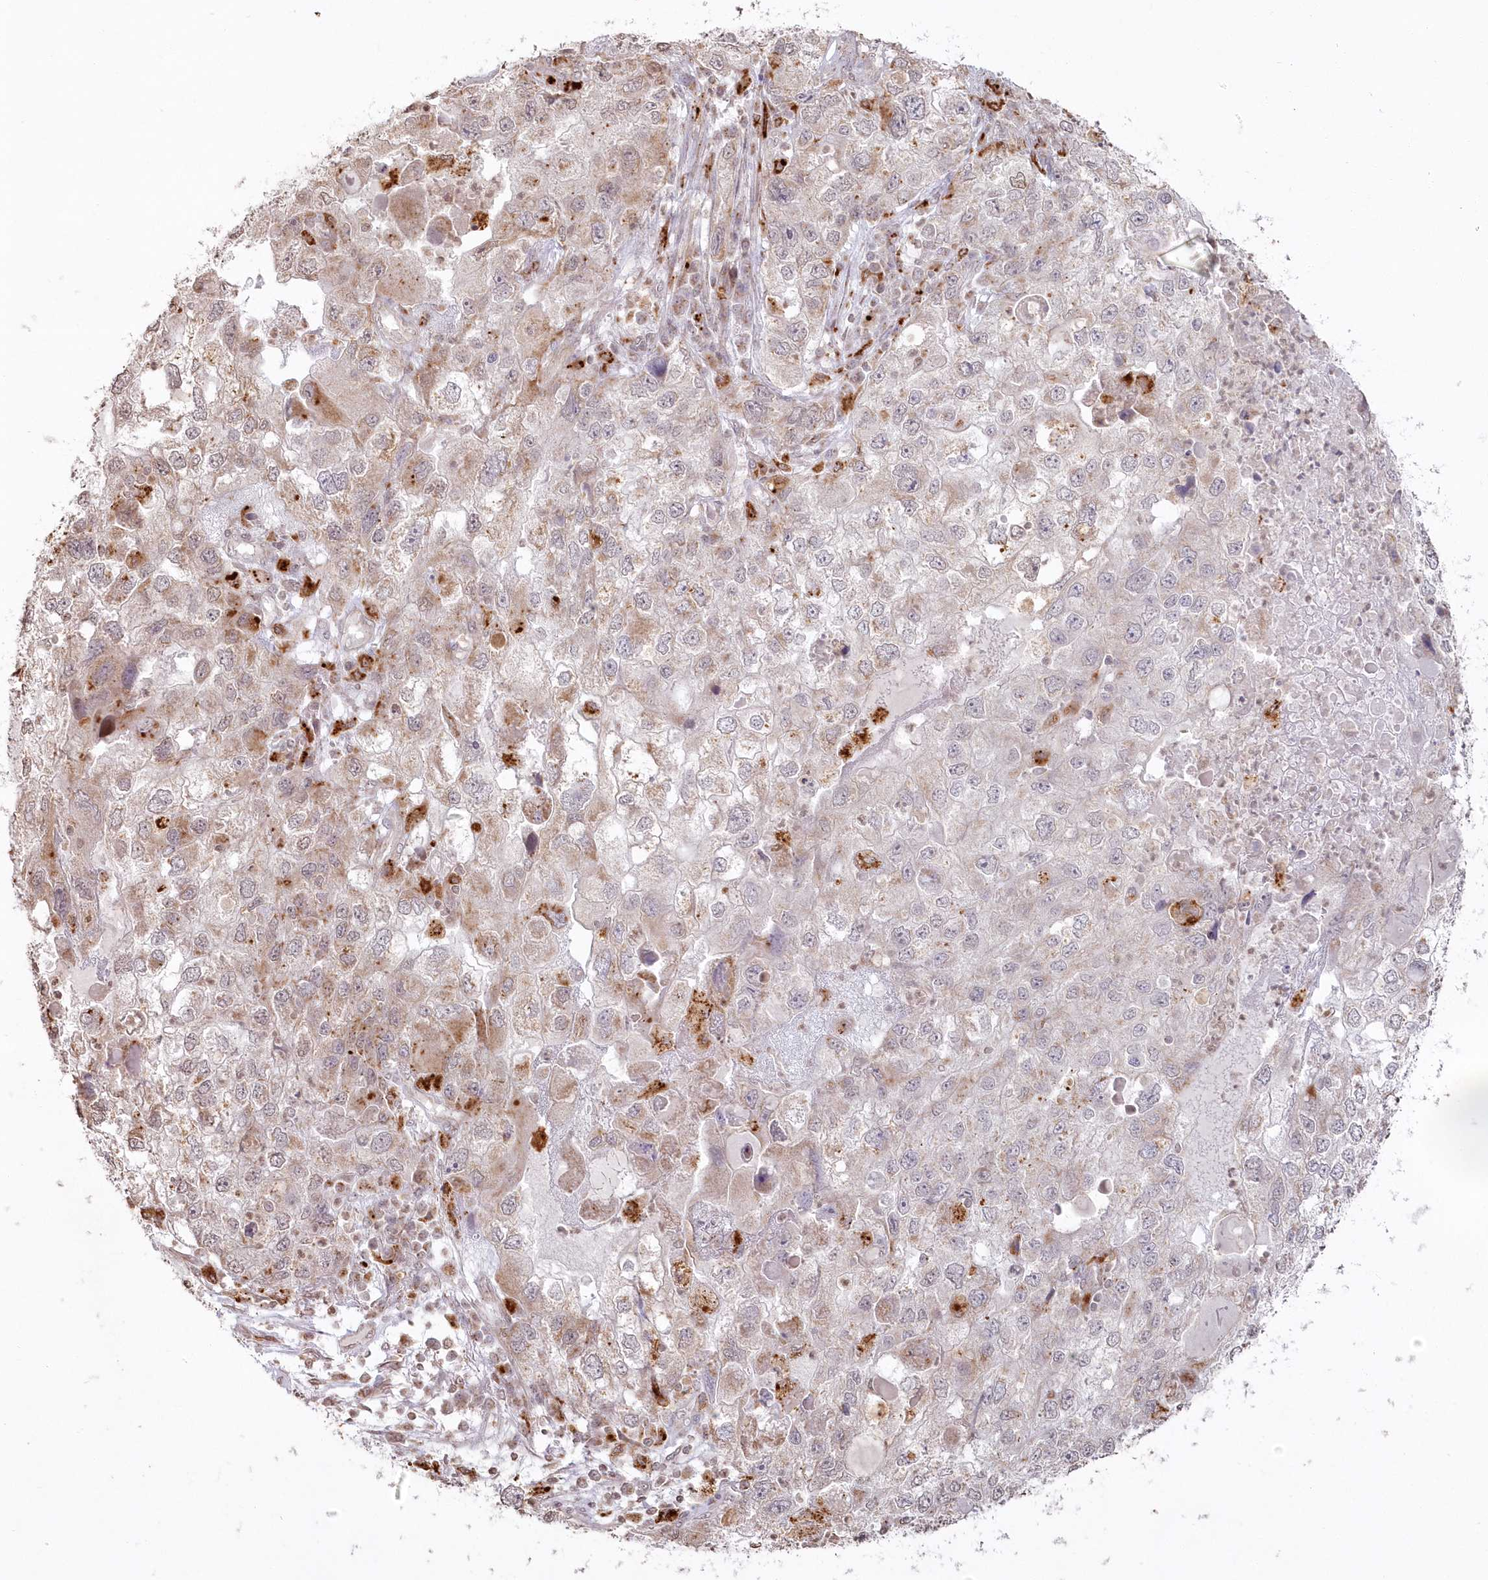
{"staining": {"intensity": "moderate", "quantity": "<25%", "location": "cytoplasmic/membranous"}, "tissue": "endometrial cancer", "cell_type": "Tumor cells", "image_type": "cancer", "snomed": [{"axis": "morphology", "description": "Adenocarcinoma, NOS"}, {"axis": "topography", "description": "Endometrium"}], "caption": "Endometrial cancer stained with a brown dye reveals moderate cytoplasmic/membranous positive expression in about <25% of tumor cells.", "gene": "ARSB", "patient": {"sex": "female", "age": 49}}